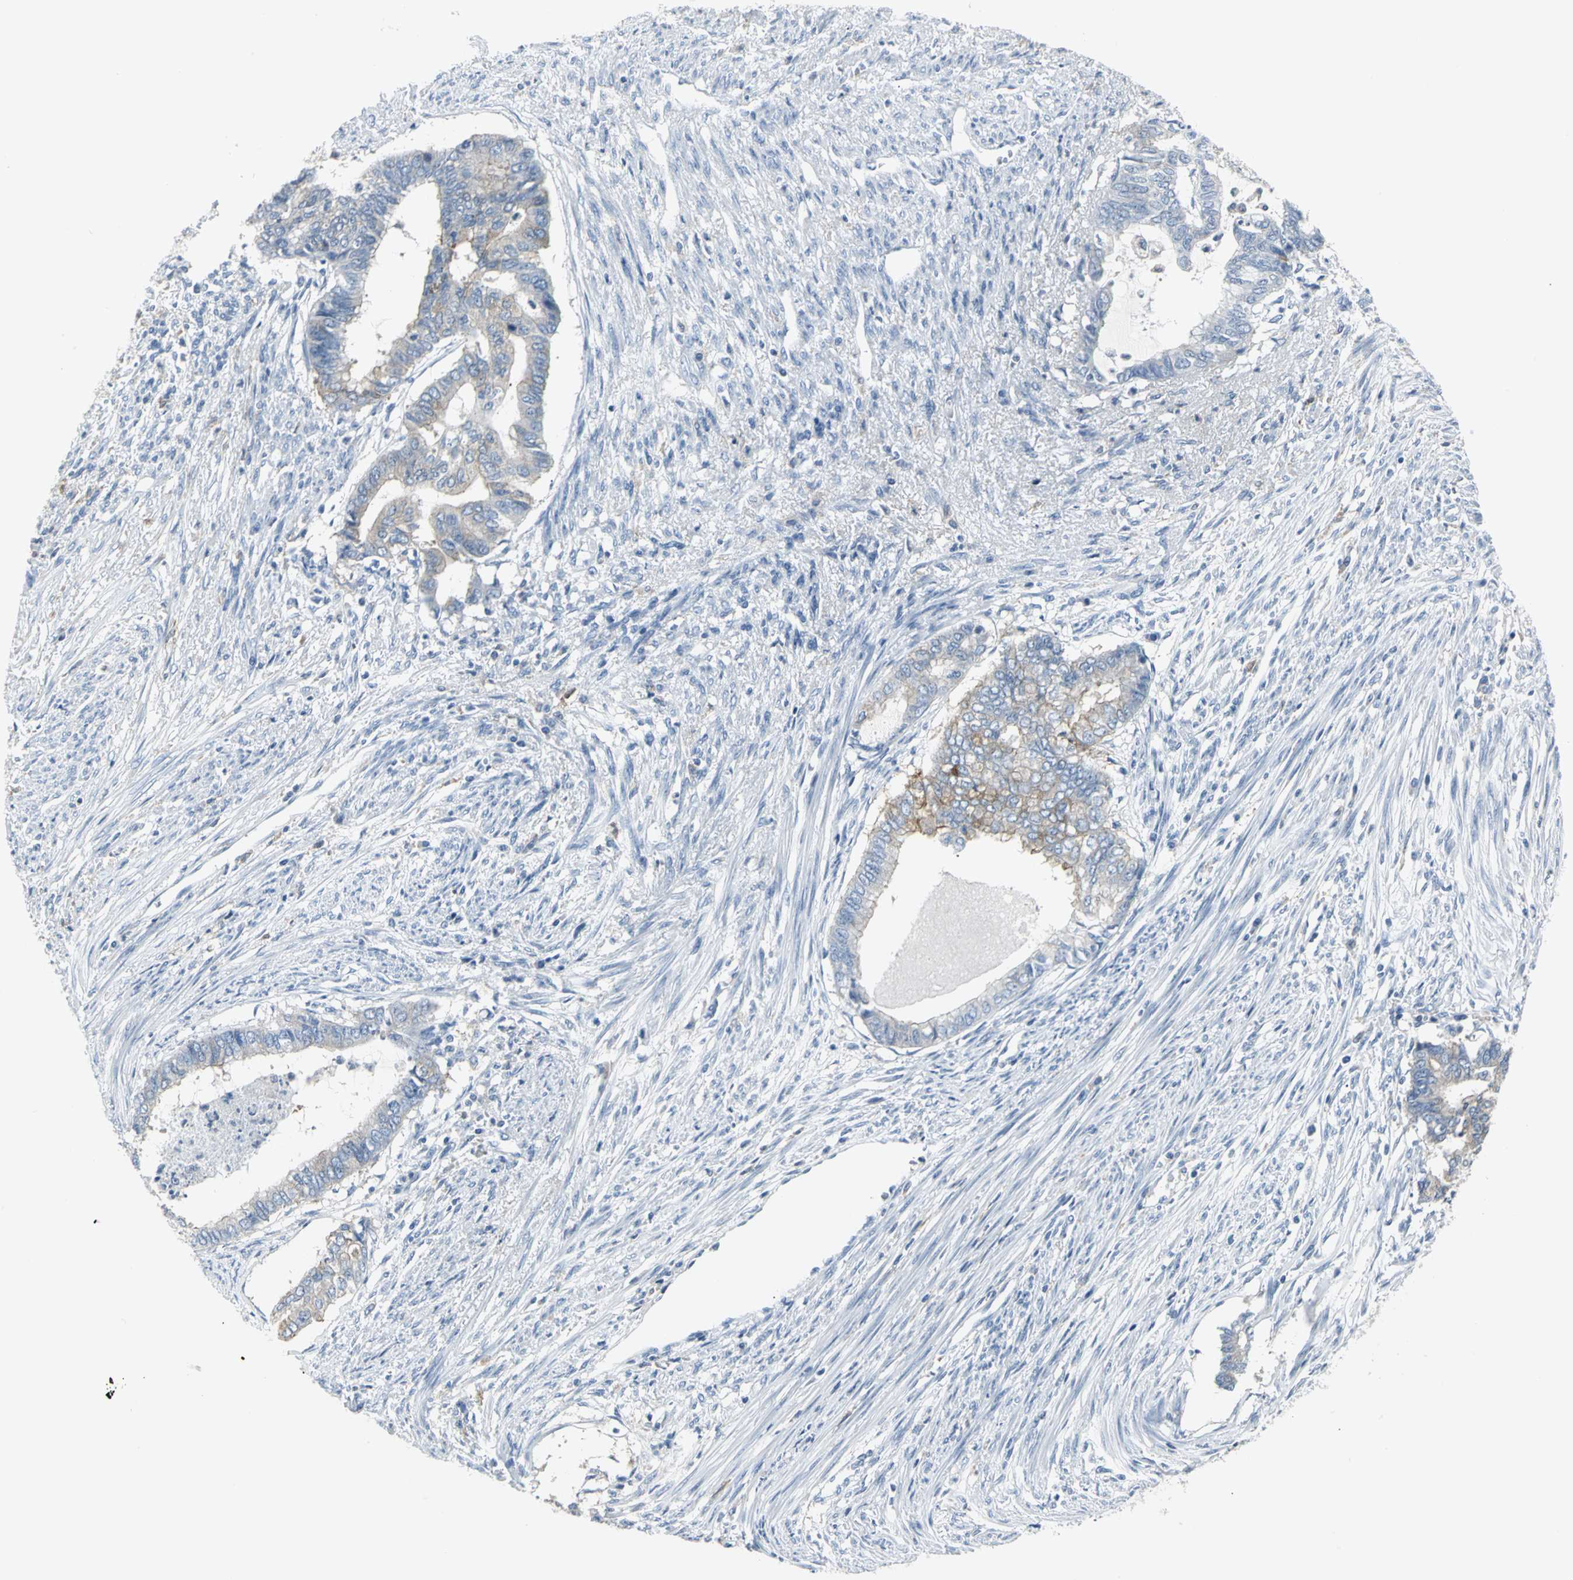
{"staining": {"intensity": "weak", "quantity": ">75%", "location": "cytoplasmic/membranous"}, "tissue": "endometrial cancer", "cell_type": "Tumor cells", "image_type": "cancer", "snomed": [{"axis": "morphology", "description": "Adenocarcinoma, NOS"}, {"axis": "topography", "description": "Endometrium"}], "caption": "Weak cytoplasmic/membranous positivity for a protein is present in approximately >75% of tumor cells of endometrial cancer using immunohistochemistry.", "gene": "IQGAP2", "patient": {"sex": "female", "age": 79}}